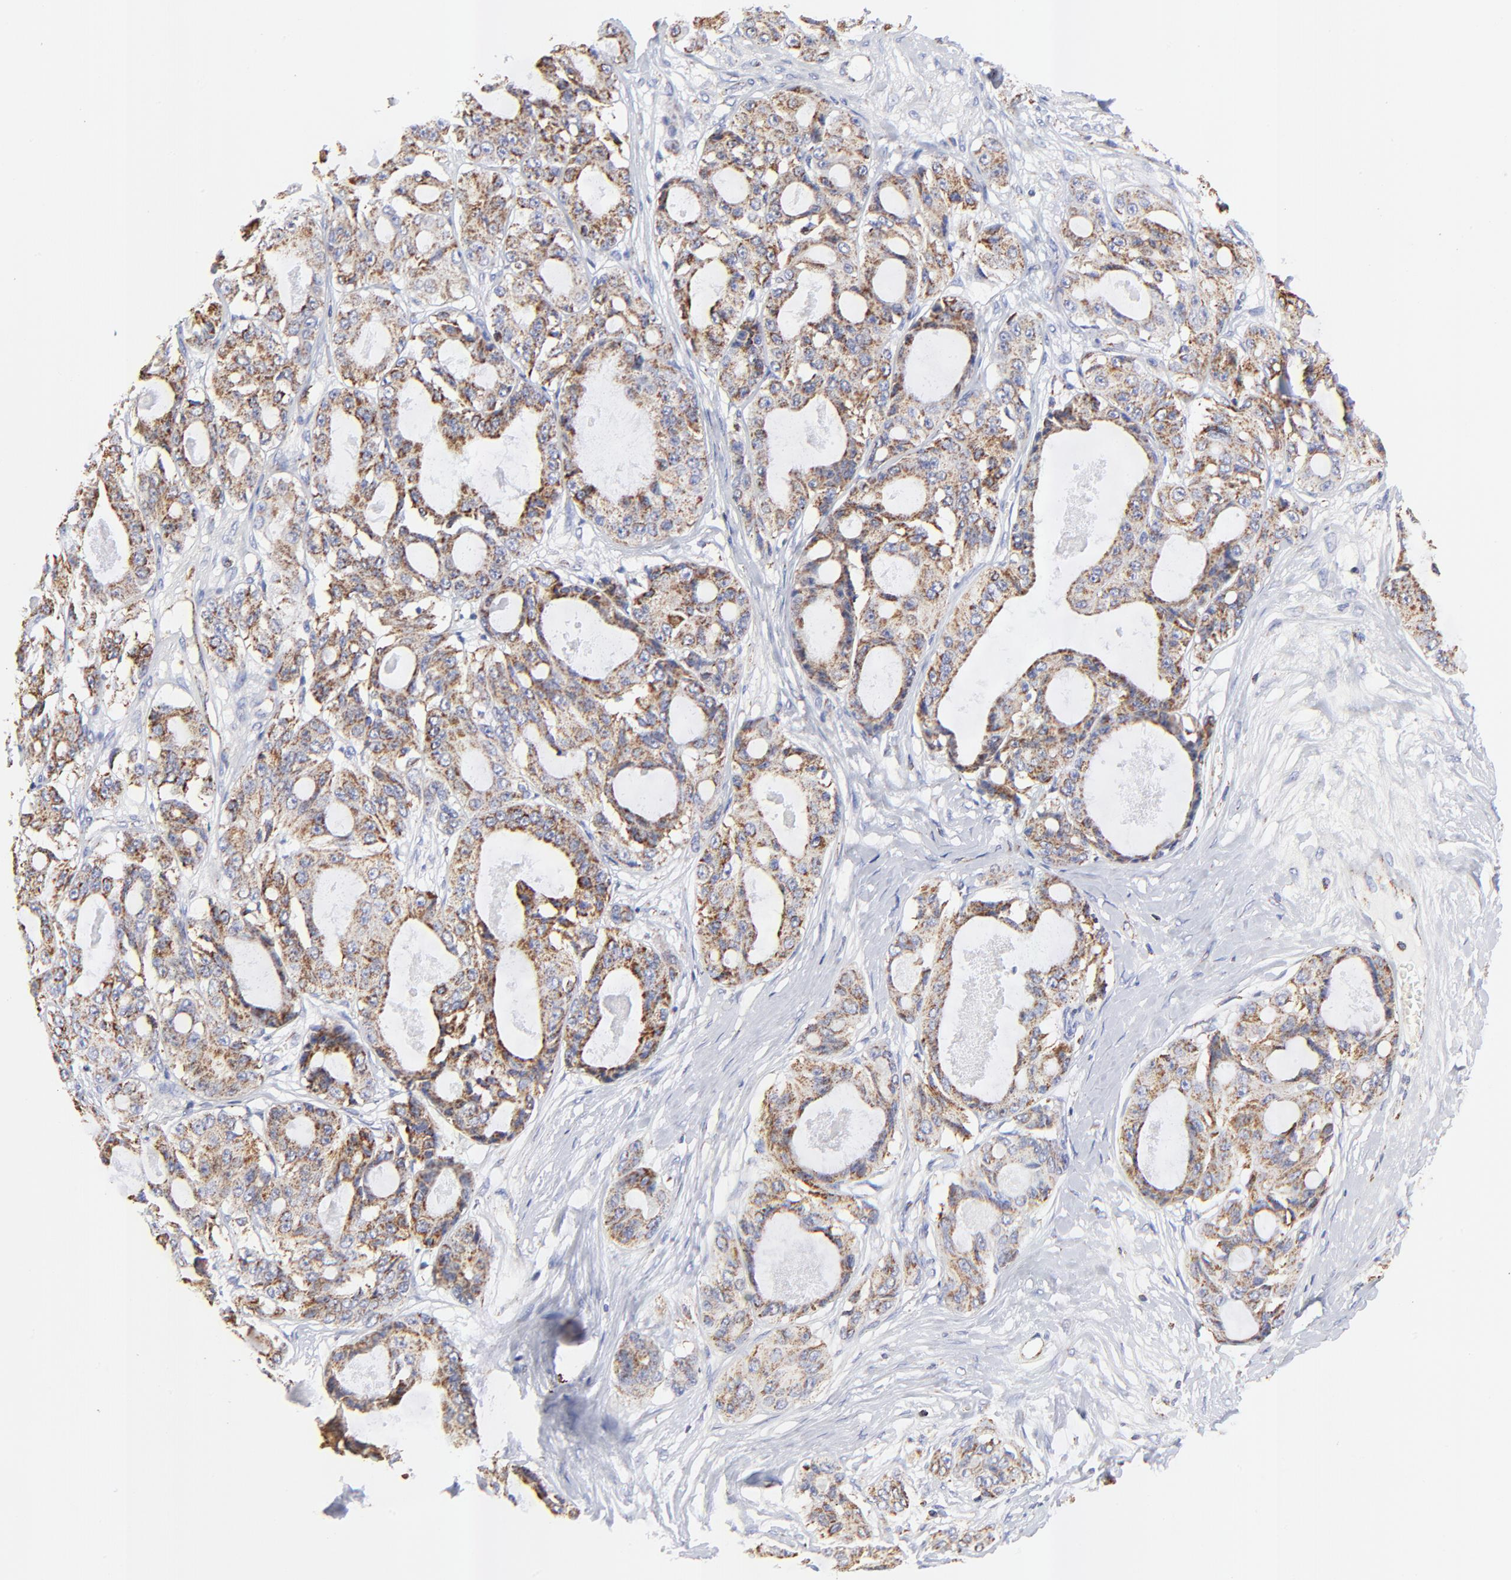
{"staining": {"intensity": "strong", "quantity": ">75%", "location": "cytoplasmic/membranous"}, "tissue": "ovarian cancer", "cell_type": "Tumor cells", "image_type": "cancer", "snomed": [{"axis": "morphology", "description": "Carcinoma, endometroid"}, {"axis": "topography", "description": "Ovary"}], "caption": "DAB (3,3'-diaminobenzidine) immunohistochemical staining of human endometroid carcinoma (ovarian) shows strong cytoplasmic/membranous protein staining in about >75% of tumor cells. The staining was performed using DAB, with brown indicating positive protein expression. Nuclei are stained blue with hematoxylin.", "gene": "COX4I1", "patient": {"sex": "female", "age": 61}}